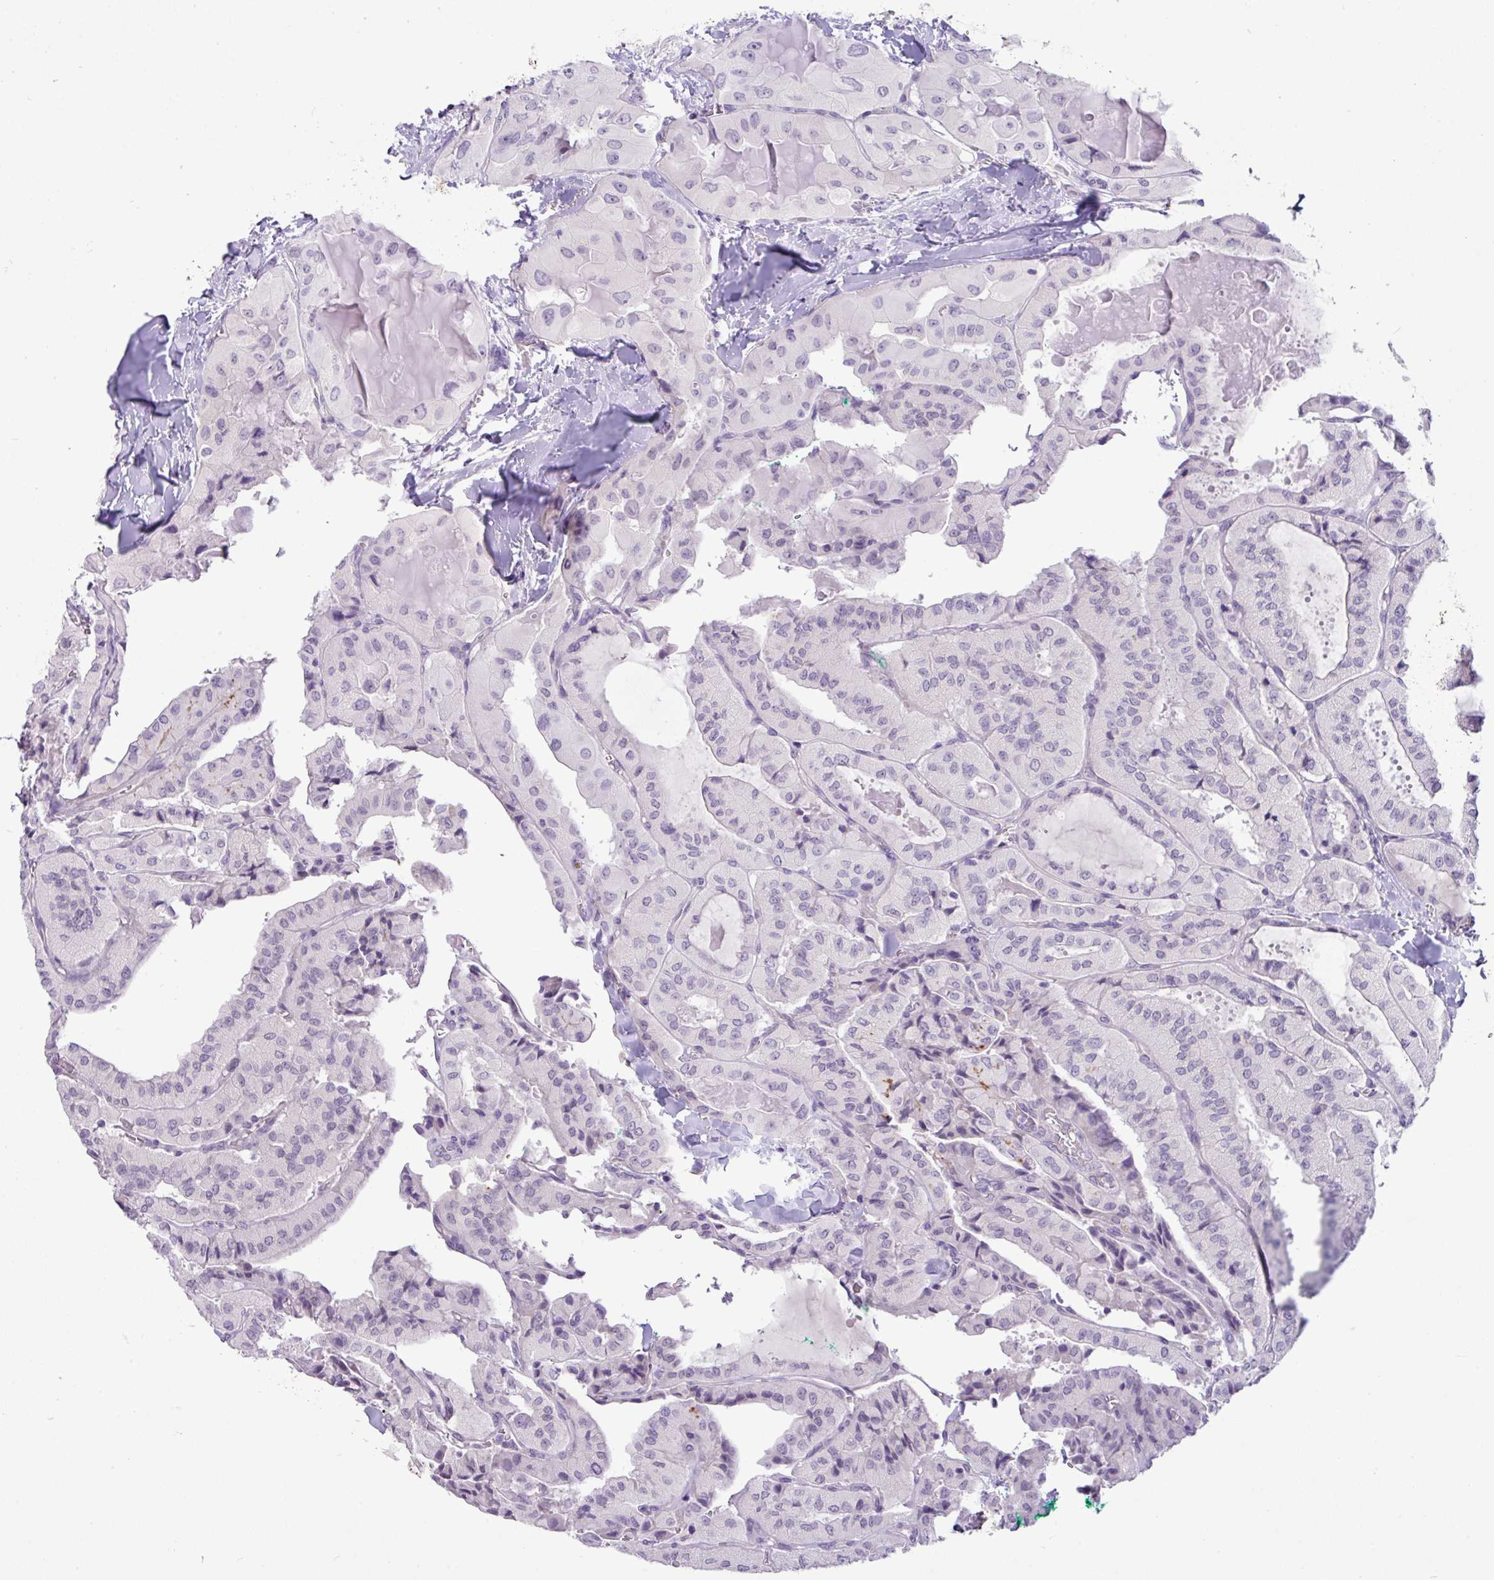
{"staining": {"intensity": "negative", "quantity": "none", "location": "none"}, "tissue": "thyroid cancer", "cell_type": "Tumor cells", "image_type": "cancer", "snomed": [{"axis": "morphology", "description": "Normal tissue, NOS"}, {"axis": "morphology", "description": "Papillary adenocarcinoma, NOS"}, {"axis": "topography", "description": "Thyroid gland"}], "caption": "This is an immunohistochemistry image of thyroid cancer. There is no staining in tumor cells.", "gene": "ZNF524", "patient": {"sex": "female", "age": 59}}